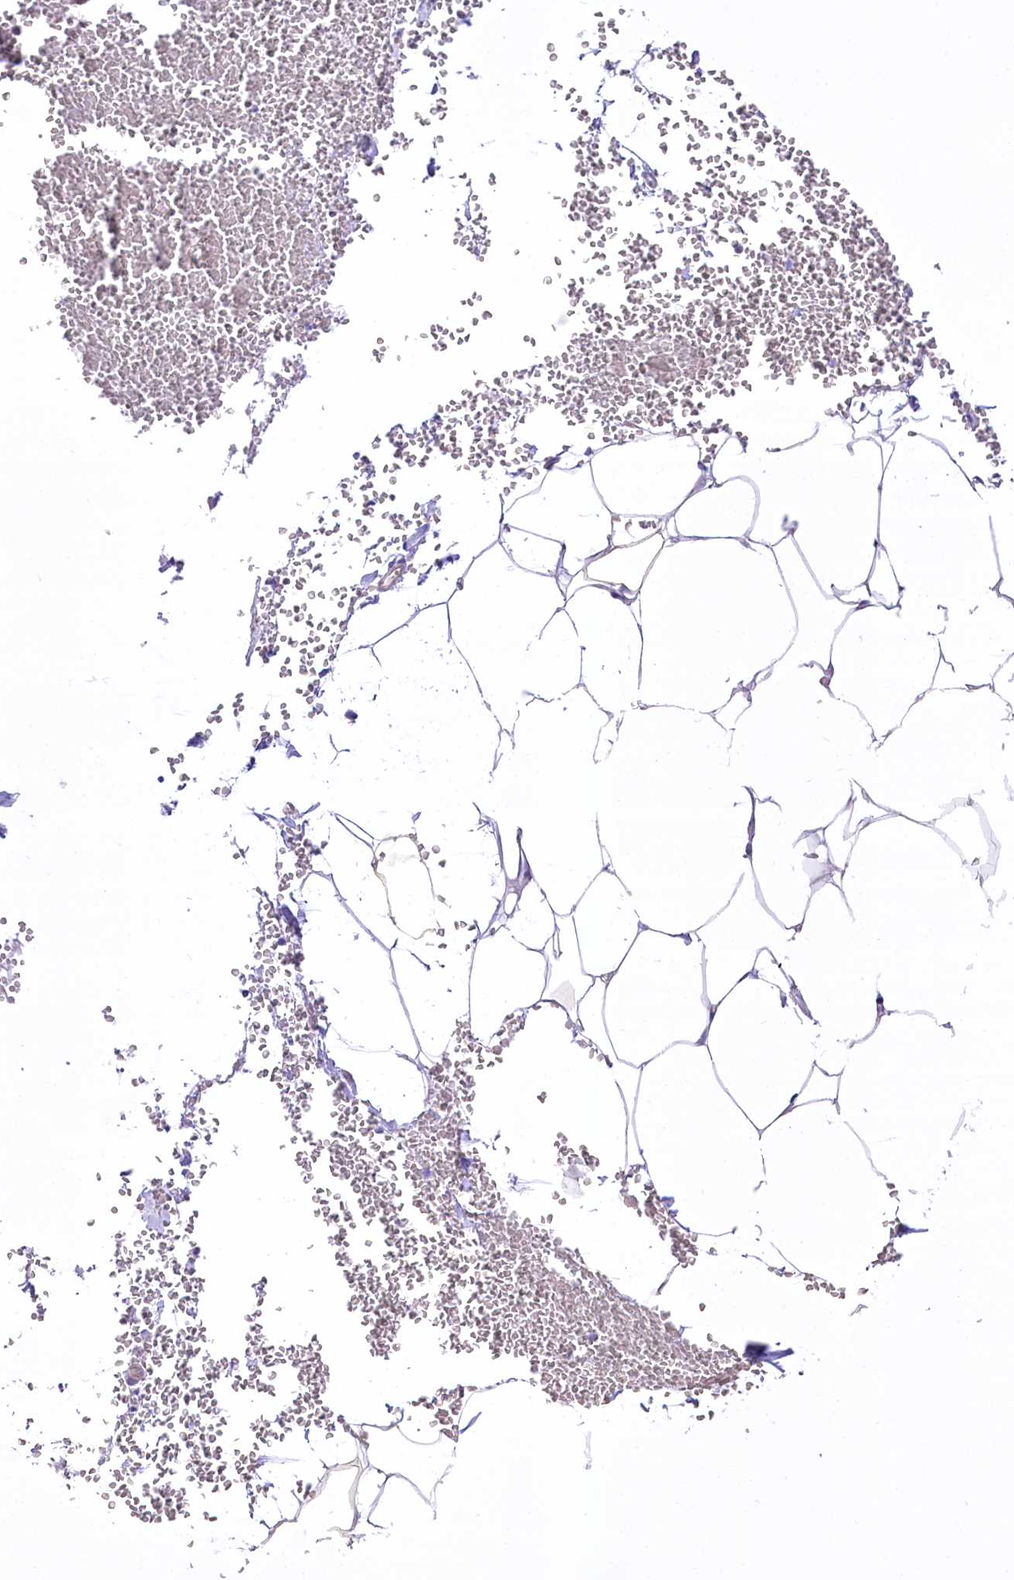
{"staining": {"intensity": "negative", "quantity": "none", "location": "none"}, "tissue": "adipose tissue", "cell_type": "Adipocytes", "image_type": "normal", "snomed": [{"axis": "morphology", "description": "Normal tissue, NOS"}, {"axis": "topography", "description": "Gallbladder"}, {"axis": "topography", "description": "Peripheral nerve tissue"}], "caption": "A histopathology image of human adipose tissue is negative for staining in adipocytes. The staining was performed using DAB to visualize the protein expression in brown, while the nuclei were stained in blue with hematoxylin (Magnification: 20x).", "gene": "LRRC34", "patient": {"sex": "male", "age": 38}}